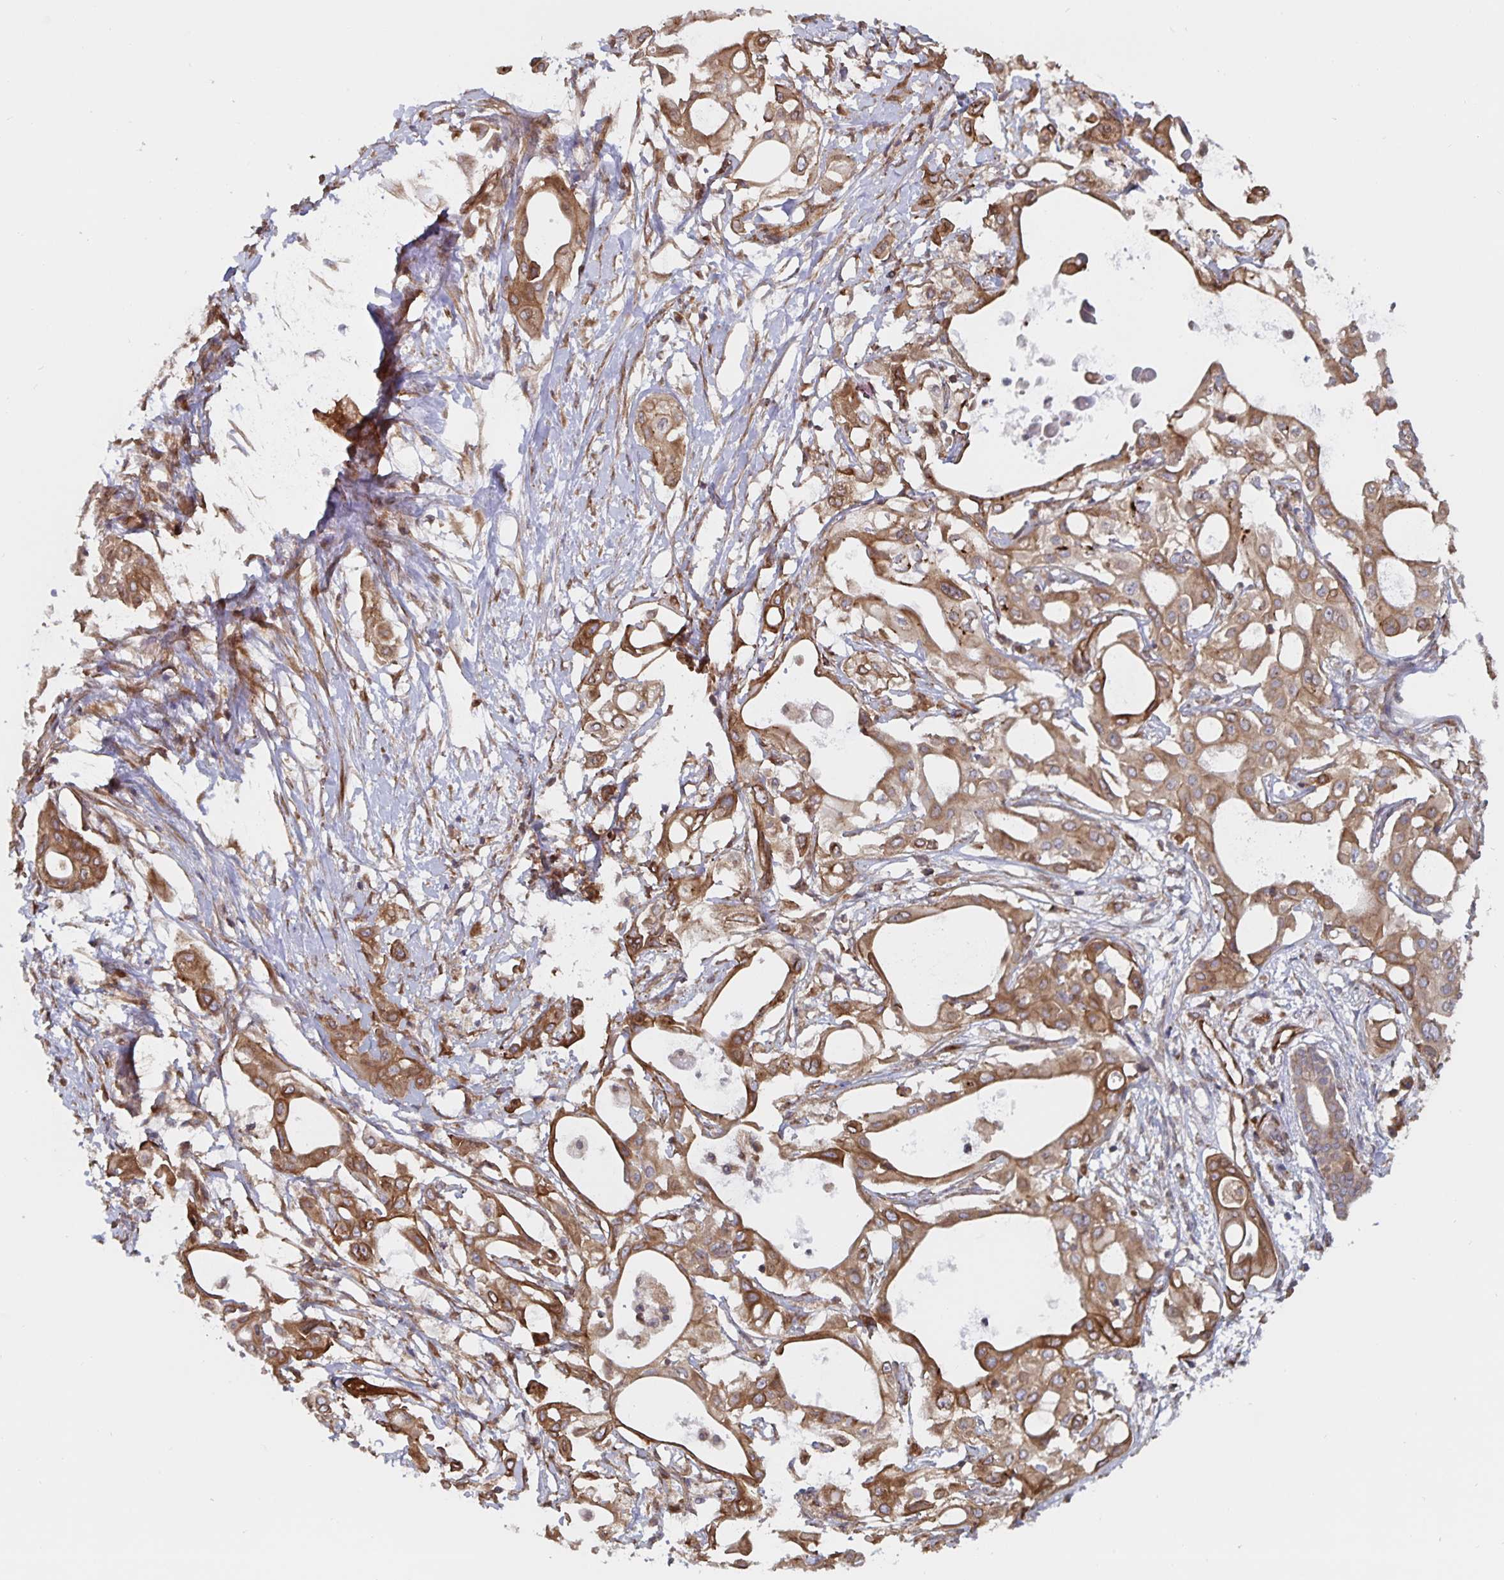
{"staining": {"intensity": "moderate", "quantity": ">75%", "location": "cytoplasmic/membranous"}, "tissue": "pancreatic cancer", "cell_type": "Tumor cells", "image_type": "cancer", "snomed": [{"axis": "morphology", "description": "Adenocarcinoma, NOS"}, {"axis": "topography", "description": "Pancreas"}], "caption": "A high-resolution micrograph shows IHC staining of pancreatic cancer, which shows moderate cytoplasmic/membranous expression in about >75% of tumor cells.", "gene": "BCAP29", "patient": {"sex": "female", "age": 68}}